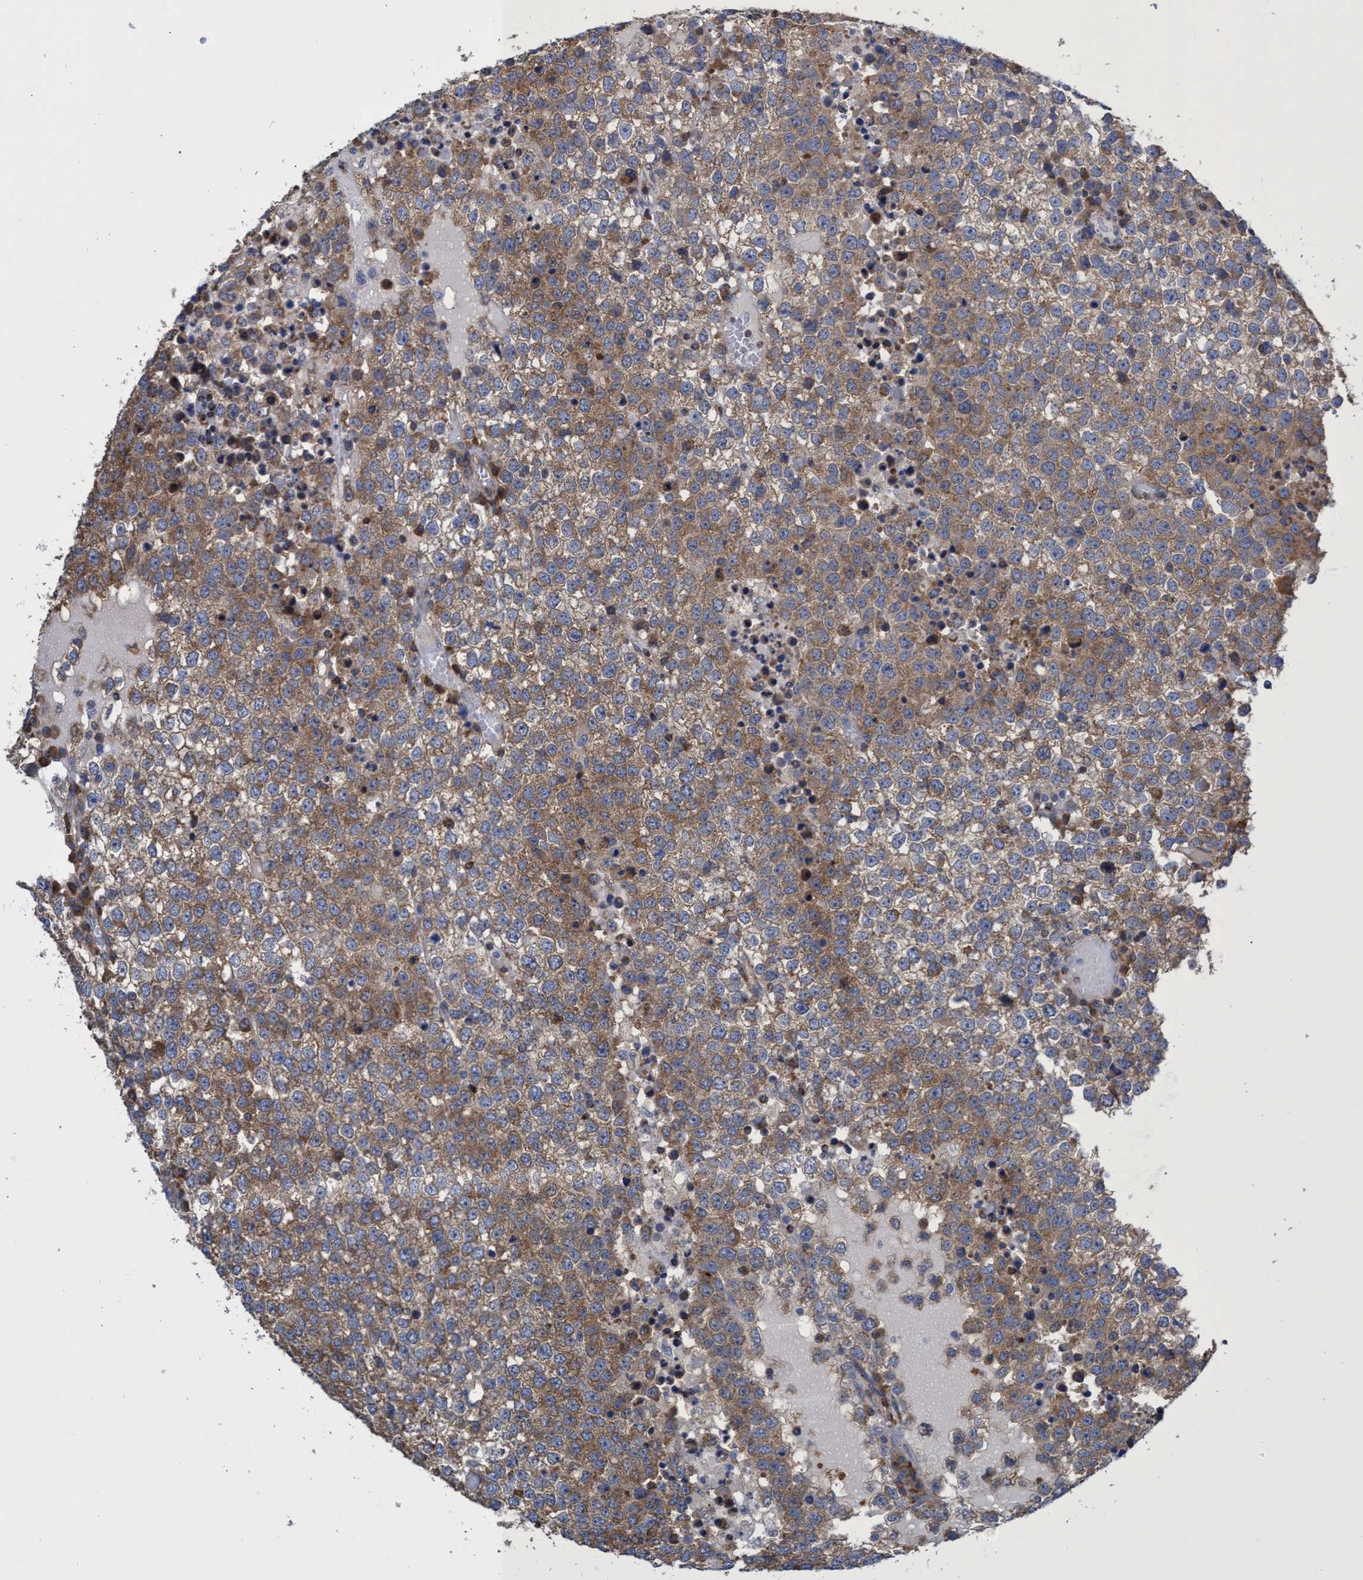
{"staining": {"intensity": "moderate", "quantity": ">75%", "location": "cytoplasmic/membranous"}, "tissue": "testis cancer", "cell_type": "Tumor cells", "image_type": "cancer", "snomed": [{"axis": "morphology", "description": "Seminoma, NOS"}, {"axis": "topography", "description": "Testis"}], "caption": "Seminoma (testis) was stained to show a protein in brown. There is medium levels of moderate cytoplasmic/membranous expression in approximately >75% of tumor cells.", "gene": "CRYZ", "patient": {"sex": "male", "age": 65}}